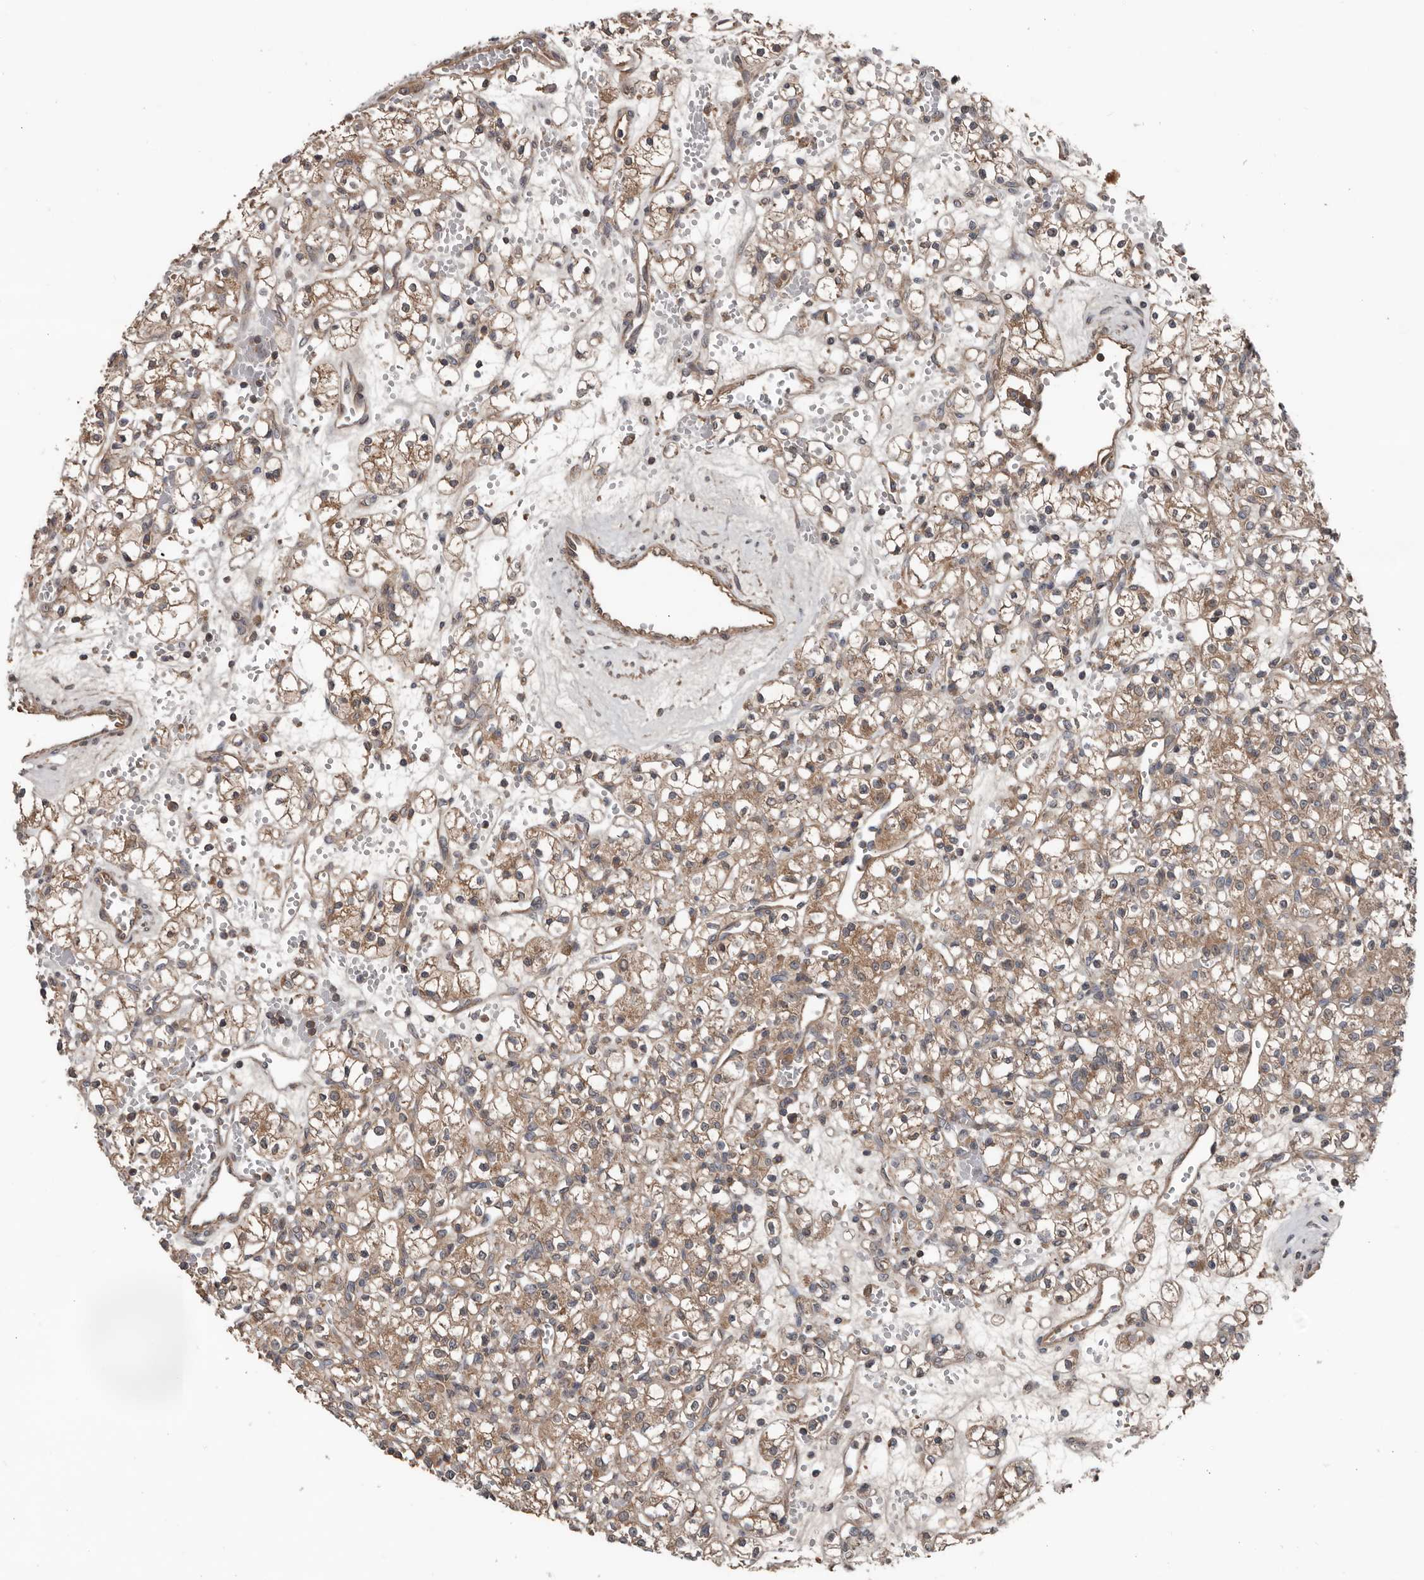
{"staining": {"intensity": "moderate", "quantity": ">75%", "location": "cytoplasmic/membranous"}, "tissue": "renal cancer", "cell_type": "Tumor cells", "image_type": "cancer", "snomed": [{"axis": "morphology", "description": "Adenocarcinoma, NOS"}, {"axis": "topography", "description": "Kidney"}], "caption": "Moderate cytoplasmic/membranous protein staining is present in approximately >75% of tumor cells in renal cancer (adenocarcinoma).", "gene": "DNAJB4", "patient": {"sex": "female", "age": 59}}